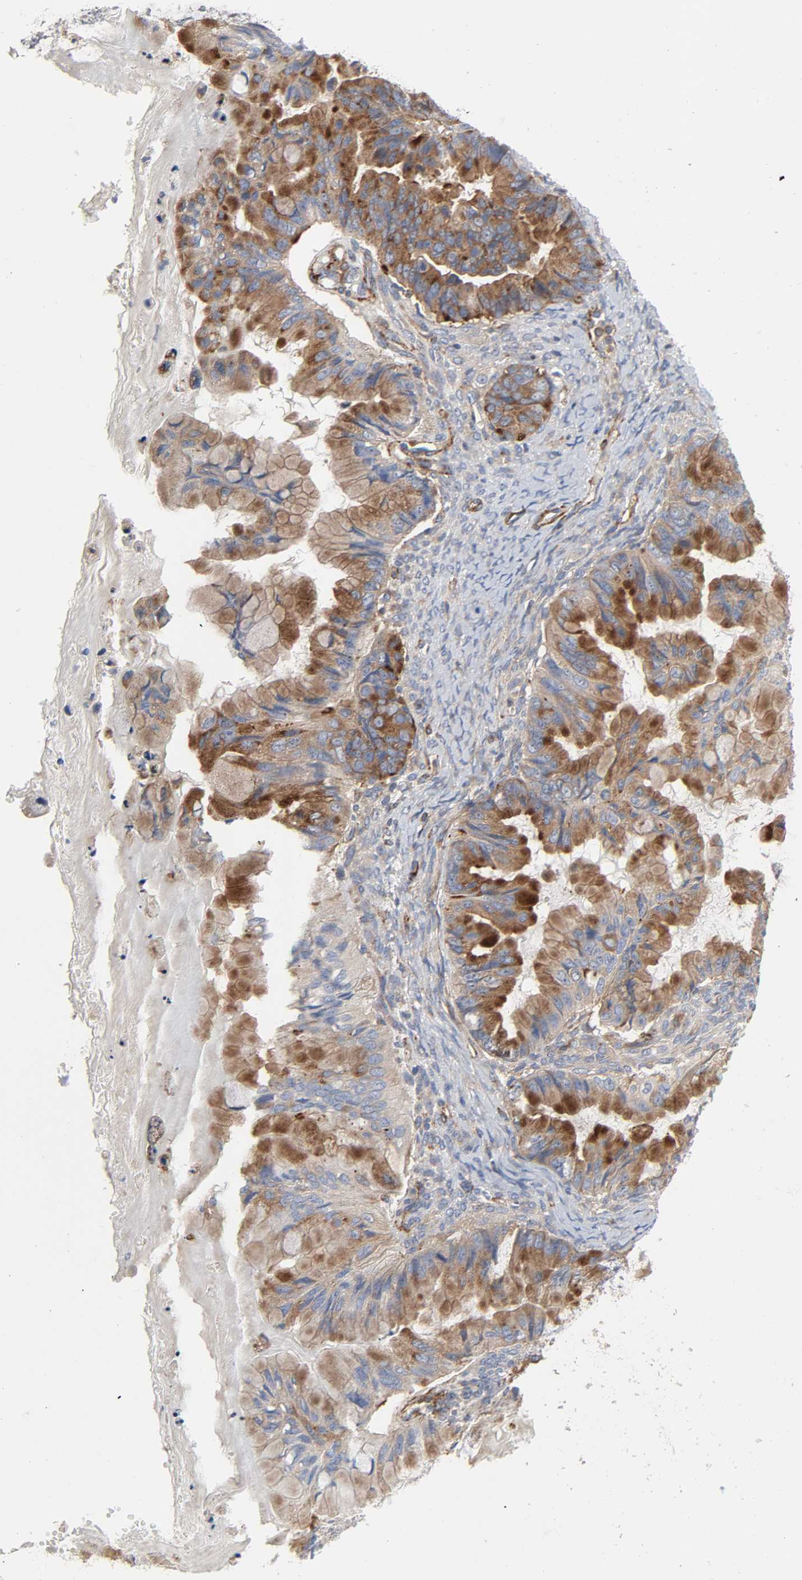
{"staining": {"intensity": "moderate", "quantity": ">75%", "location": "cytoplasmic/membranous"}, "tissue": "ovarian cancer", "cell_type": "Tumor cells", "image_type": "cancer", "snomed": [{"axis": "morphology", "description": "Cystadenocarcinoma, mucinous, NOS"}, {"axis": "topography", "description": "Ovary"}], "caption": "Mucinous cystadenocarcinoma (ovarian) stained with DAB (3,3'-diaminobenzidine) immunohistochemistry shows medium levels of moderate cytoplasmic/membranous positivity in about >75% of tumor cells. (IHC, brightfield microscopy, high magnification).", "gene": "ARHGAP1", "patient": {"sex": "female", "age": 36}}